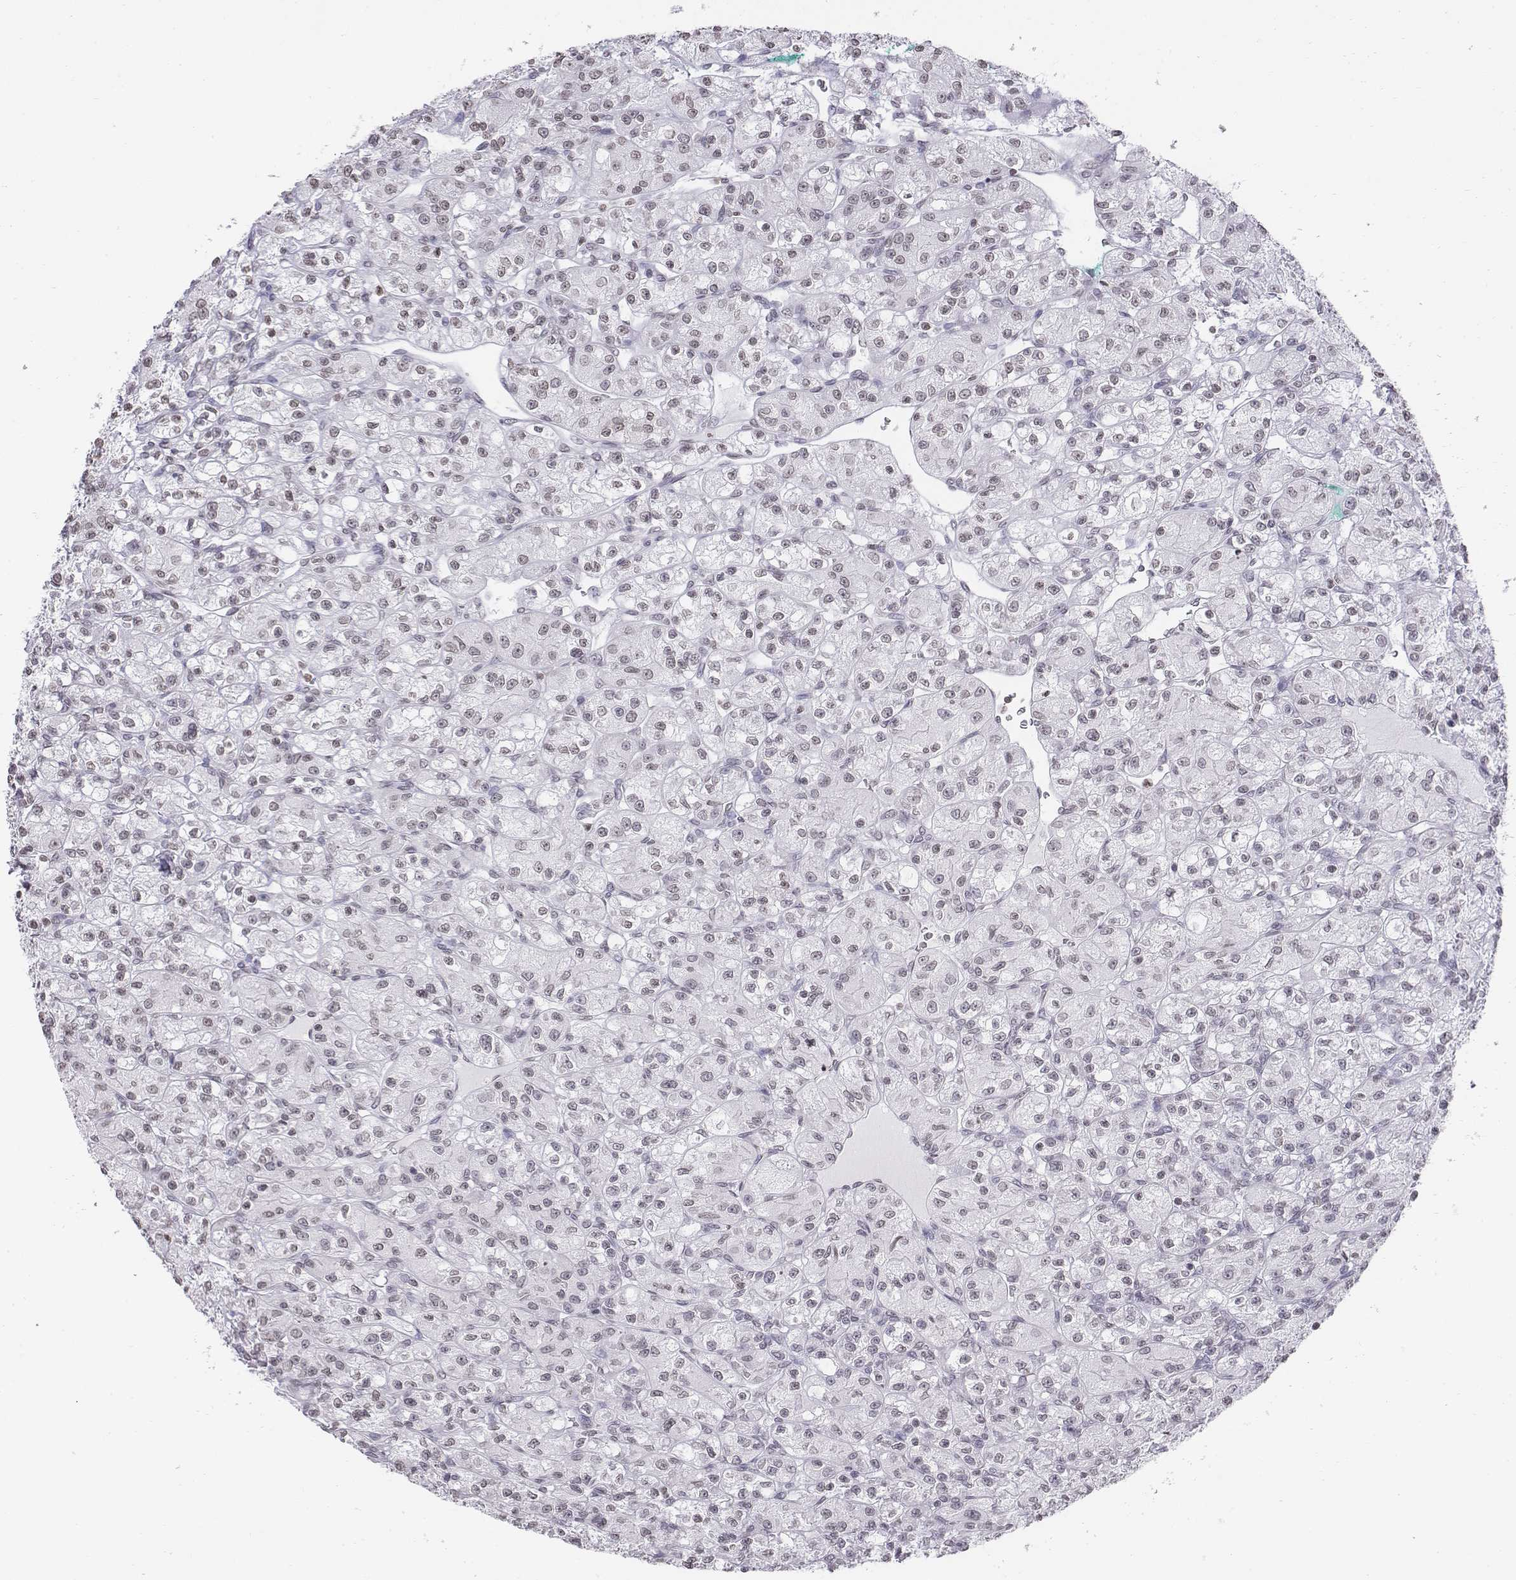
{"staining": {"intensity": "weak", "quantity": "<25%", "location": "nuclear"}, "tissue": "renal cancer", "cell_type": "Tumor cells", "image_type": "cancer", "snomed": [{"axis": "morphology", "description": "Adenocarcinoma, NOS"}, {"axis": "topography", "description": "Kidney"}], "caption": "There is no significant staining in tumor cells of renal adenocarcinoma.", "gene": "BARHL1", "patient": {"sex": "female", "age": 70}}